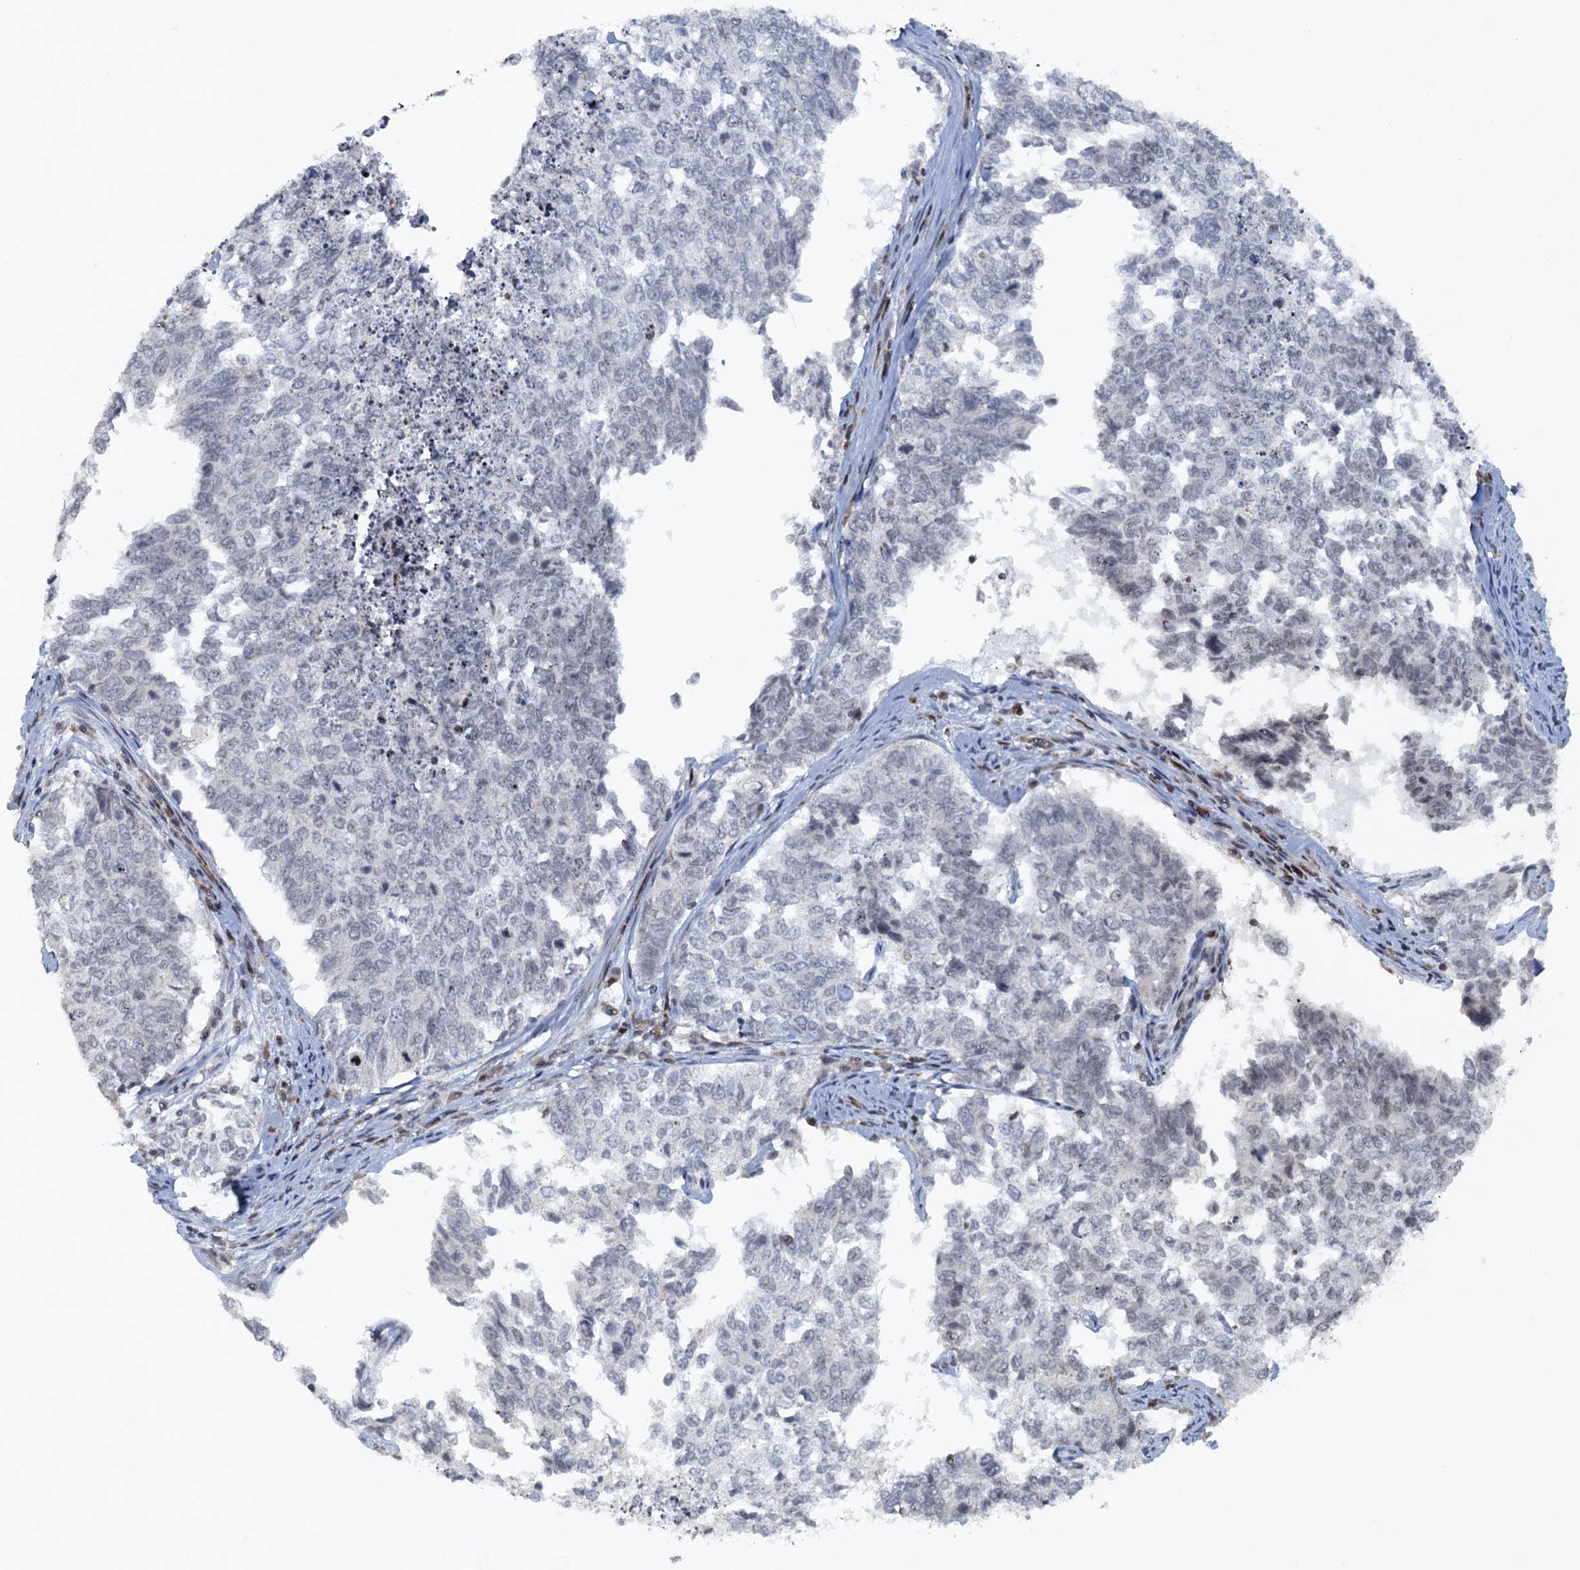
{"staining": {"intensity": "negative", "quantity": "none", "location": "none"}, "tissue": "cervical cancer", "cell_type": "Tumor cells", "image_type": "cancer", "snomed": [{"axis": "morphology", "description": "Squamous cell carcinoma, NOS"}, {"axis": "topography", "description": "Cervix"}], "caption": "Tumor cells show no significant expression in cervical cancer (squamous cell carcinoma).", "gene": "FYB1", "patient": {"sex": "female", "age": 63}}